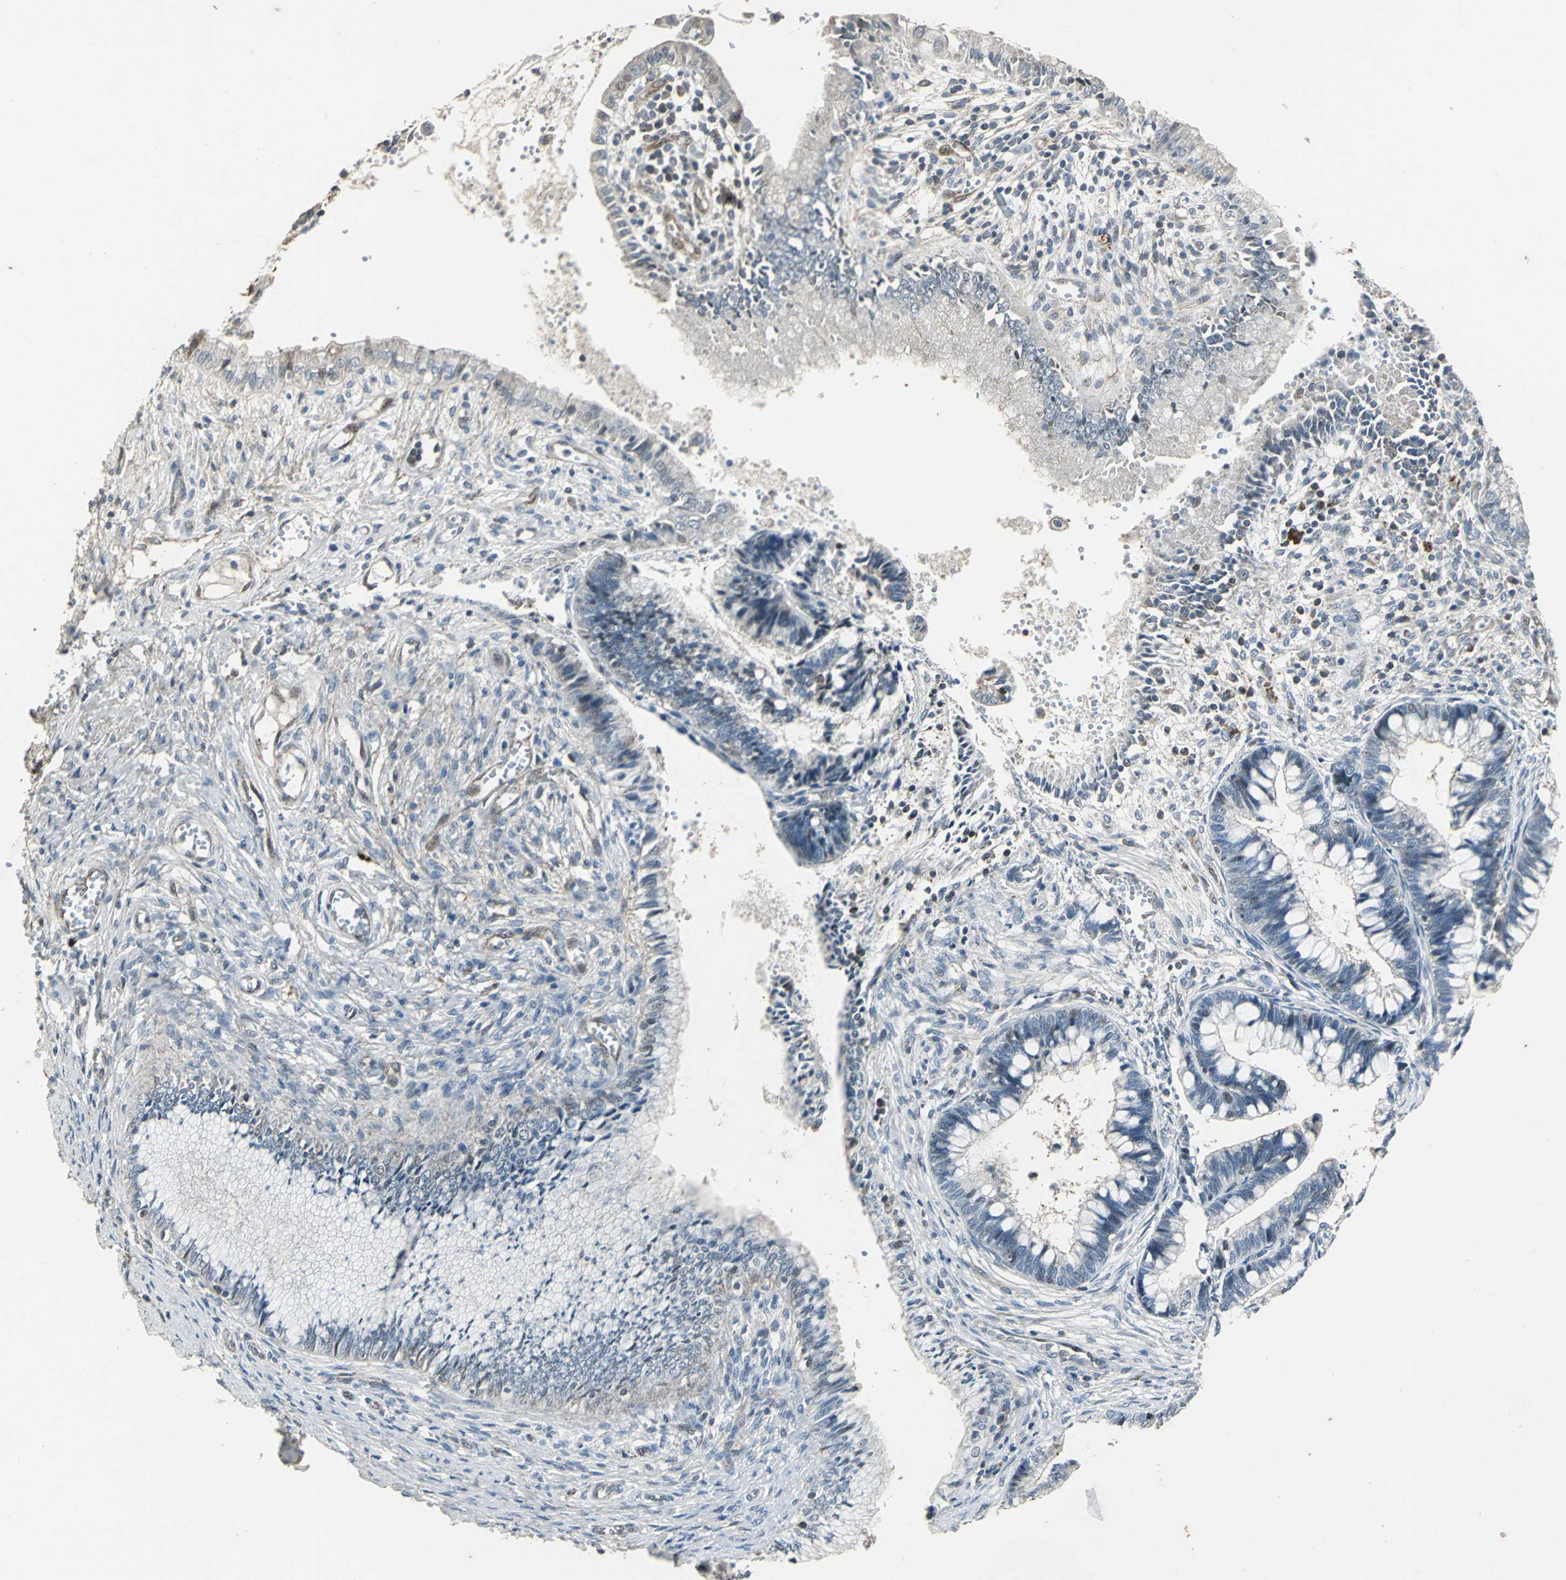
{"staining": {"intensity": "negative", "quantity": "none", "location": "none"}, "tissue": "cervical cancer", "cell_type": "Tumor cells", "image_type": "cancer", "snomed": [{"axis": "morphology", "description": "Adenocarcinoma, NOS"}, {"axis": "topography", "description": "Cervix"}], "caption": "Immunohistochemistry photomicrograph of neoplastic tissue: cervical adenocarcinoma stained with DAB shows no significant protein expression in tumor cells.", "gene": "DNAJB4", "patient": {"sex": "female", "age": 36}}